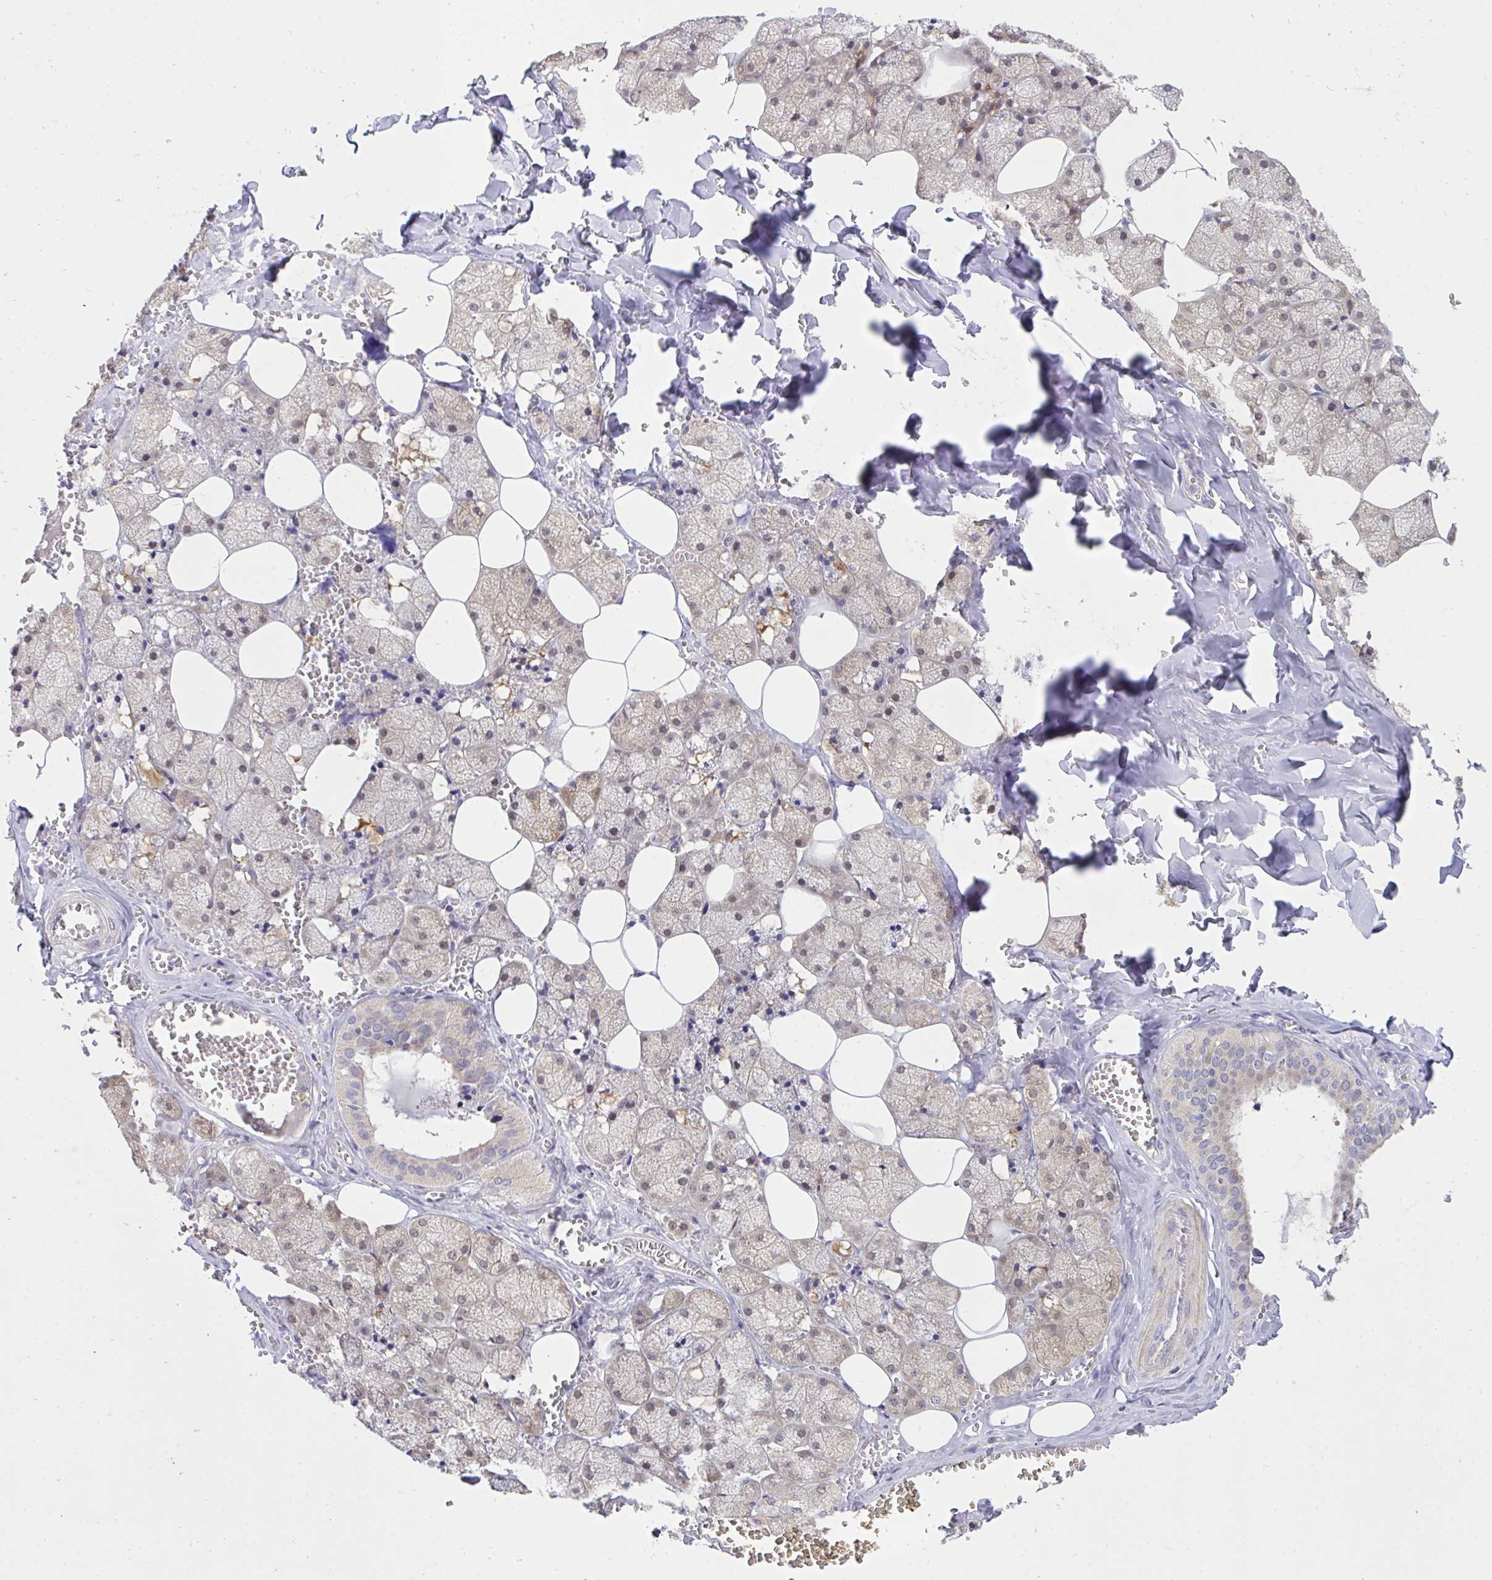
{"staining": {"intensity": "moderate", "quantity": "25%-75%", "location": "cytoplasmic/membranous,nuclear"}, "tissue": "salivary gland", "cell_type": "Glandular cells", "image_type": "normal", "snomed": [{"axis": "morphology", "description": "Normal tissue, NOS"}, {"axis": "topography", "description": "Salivary gland"}, {"axis": "topography", "description": "Peripheral nerve tissue"}], "caption": "A histopathology image of human salivary gland stained for a protein displays moderate cytoplasmic/membranous,nuclear brown staining in glandular cells.", "gene": "C19orf54", "patient": {"sex": "male", "age": 38}}